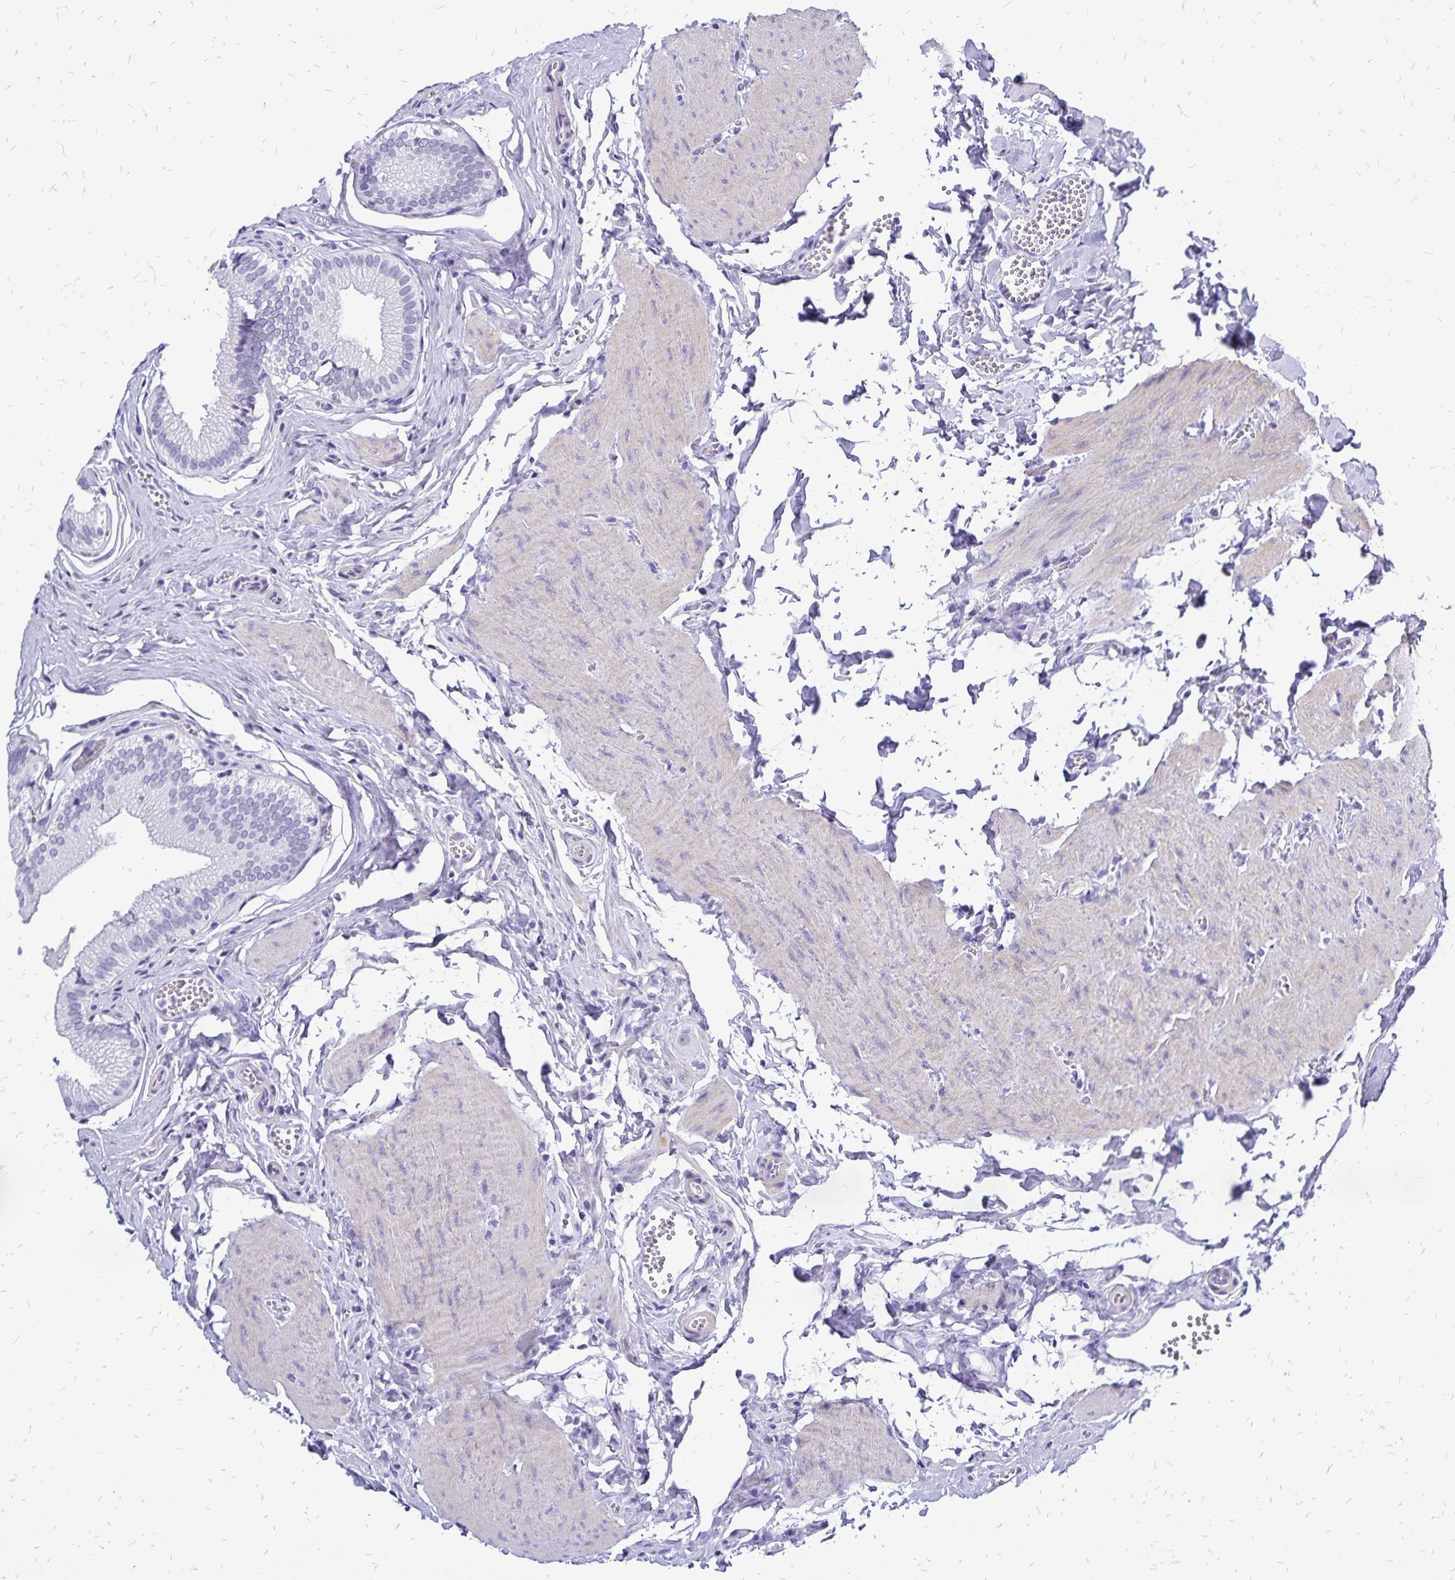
{"staining": {"intensity": "negative", "quantity": "none", "location": "none"}, "tissue": "gallbladder", "cell_type": "Glandular cells", "image_type": "normal", "snomed": [{"axis": "morphology", "description": "Normal tissue, NOS"}, {"axis": "topography", "description": "Gallbladder"}, {"axis": "topography", "description": "Peripheral nerve tissue"}], "caption": "Gallbladder was stained to show a protein in brown. There is no significant positivity in glandular cells. (DAB immunohistochemistry (IHC), high magnification).", "gene": "HMGB3", "patient": {"sex": "male", "age": 17}}